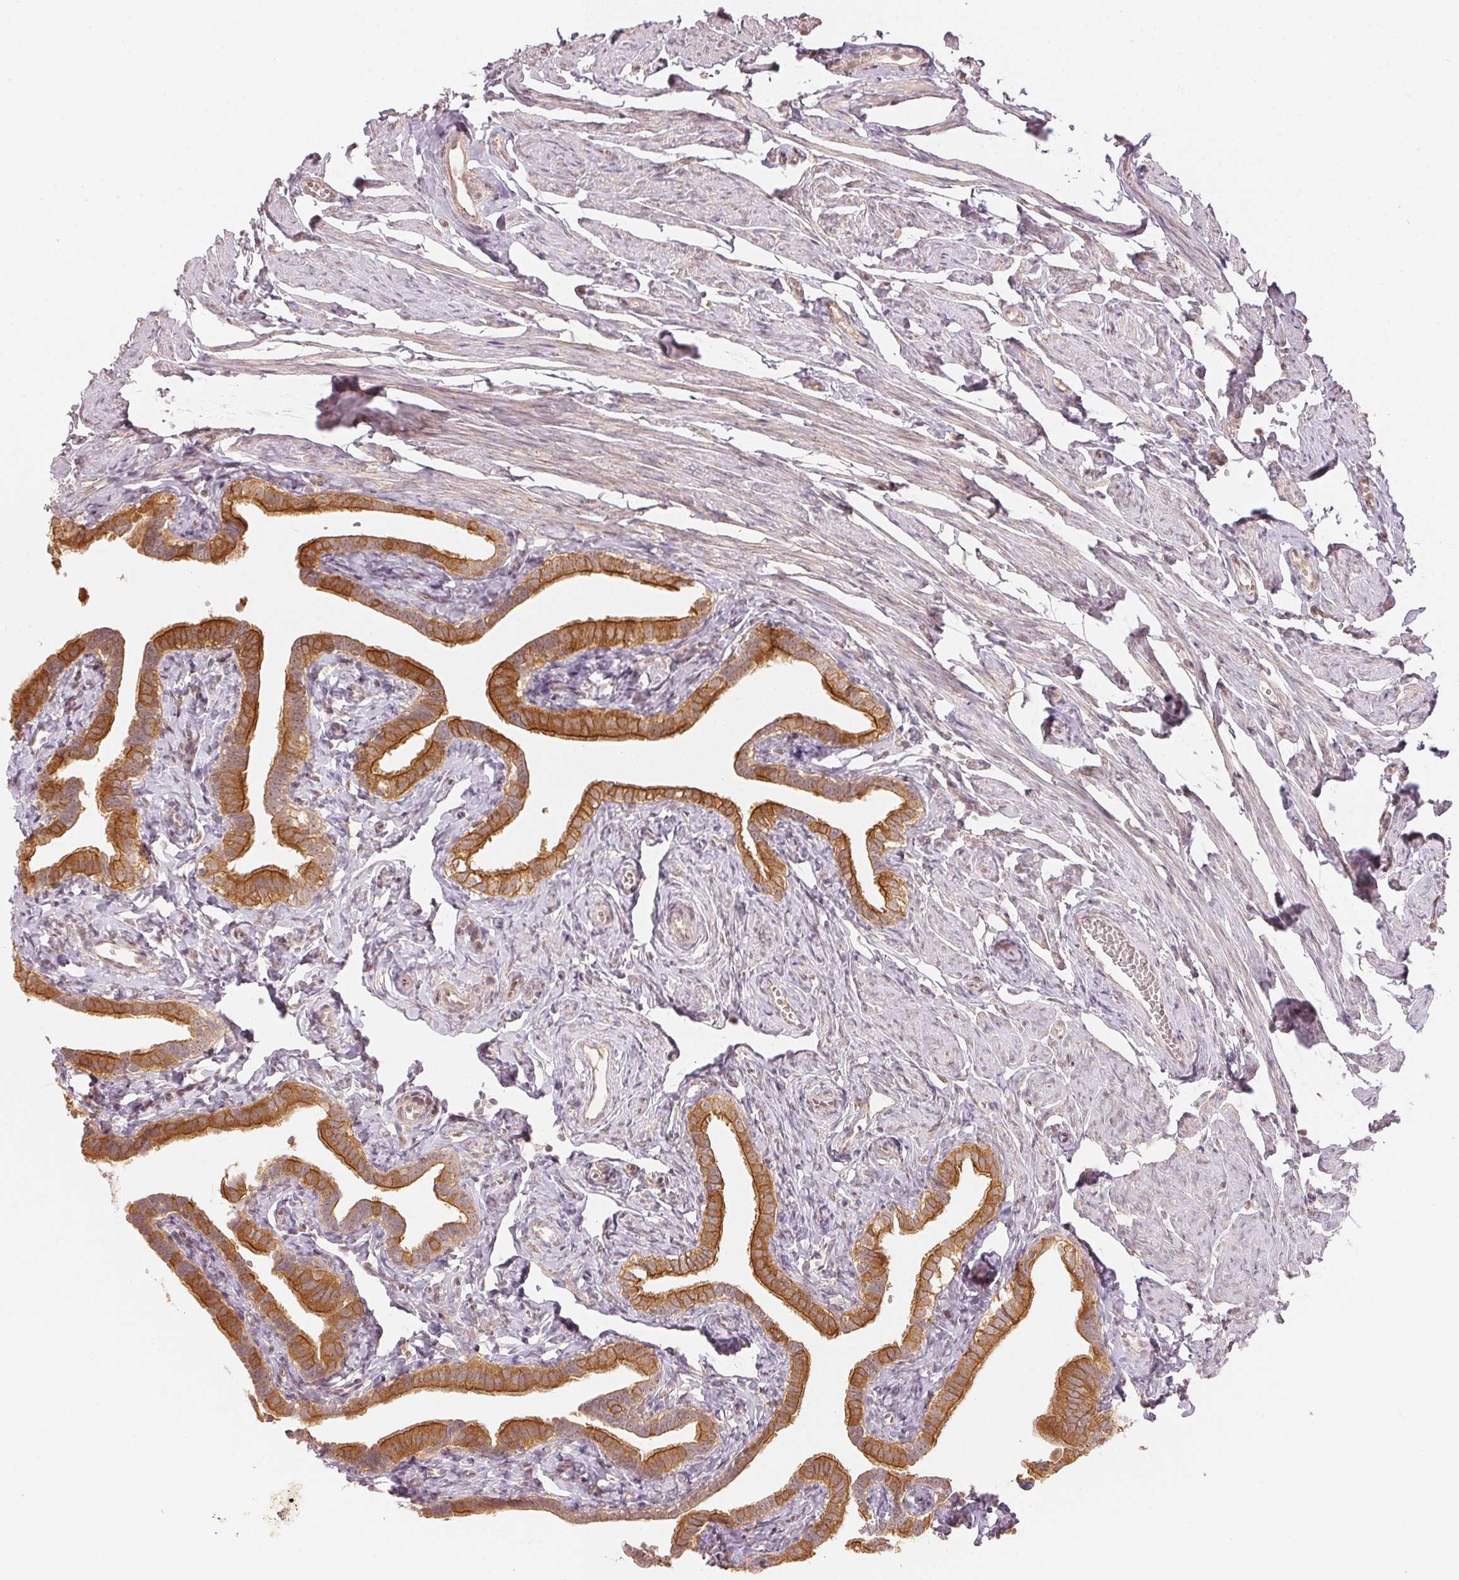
{"staining": {"intensity": "strong", "quantity": ">75%", "location": "cytoplasmic/membranous"}, "tissue": "fallopian tube", "cell_type": "Glandular cells", "image_type": "normal", "snomed": [{"axis": "morphology", "description": "Normal tissue, NOS"}, {"axis": "topography", "description": "Fallopian tube"}], "caption": "Protein analysis of normal fallopian tube reveals strong cytoplasmic/membranous staining in approximately >75% of glandular cells.", "gene": "WDR54", "patient": {"sex": "female", "age": 41}}